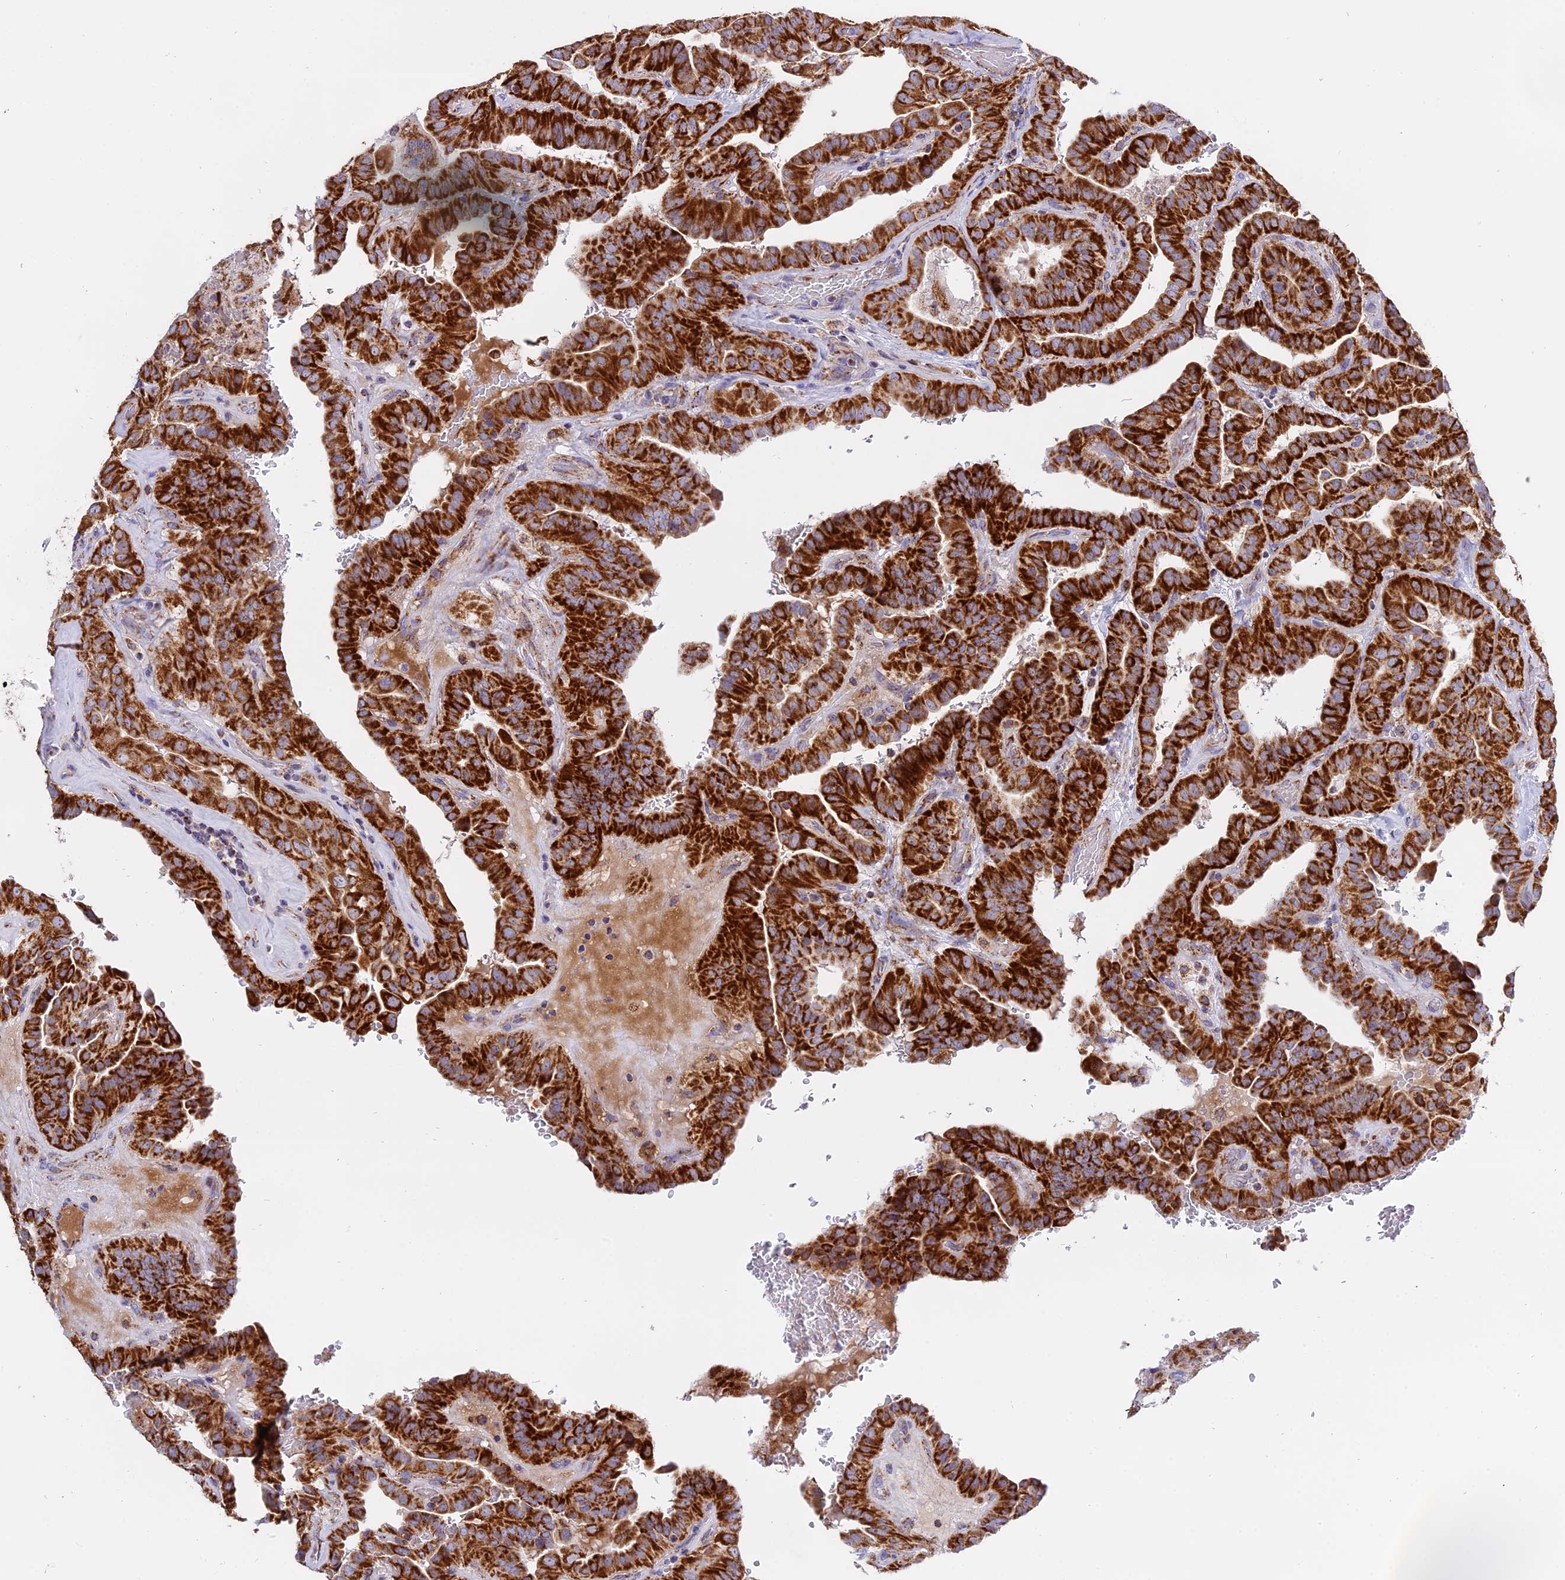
{"staining": {"intensity": "strong", "quantity": ">75%", "location": "cytoplasmic/membranous"}, "tissue": "thyroid cancer", "cell_type": "Tumor cells", "image_type": "cancer", "snomed": [{"axis": "morphology", "description": "Papillary adenocarcinoma, NOS"}, {"axis": "topography", "description": "Thyroid gland"}], "caption": "The image shows staining of thyroid cancer, revealing strong cytoplasmic/membranous protein positivity (brown color) within tumor cells. (DAB IHC with brightfield microscopy, high magnification).", "gene": "MRPS34", "patient": {"sex": "male", "age": 77}}